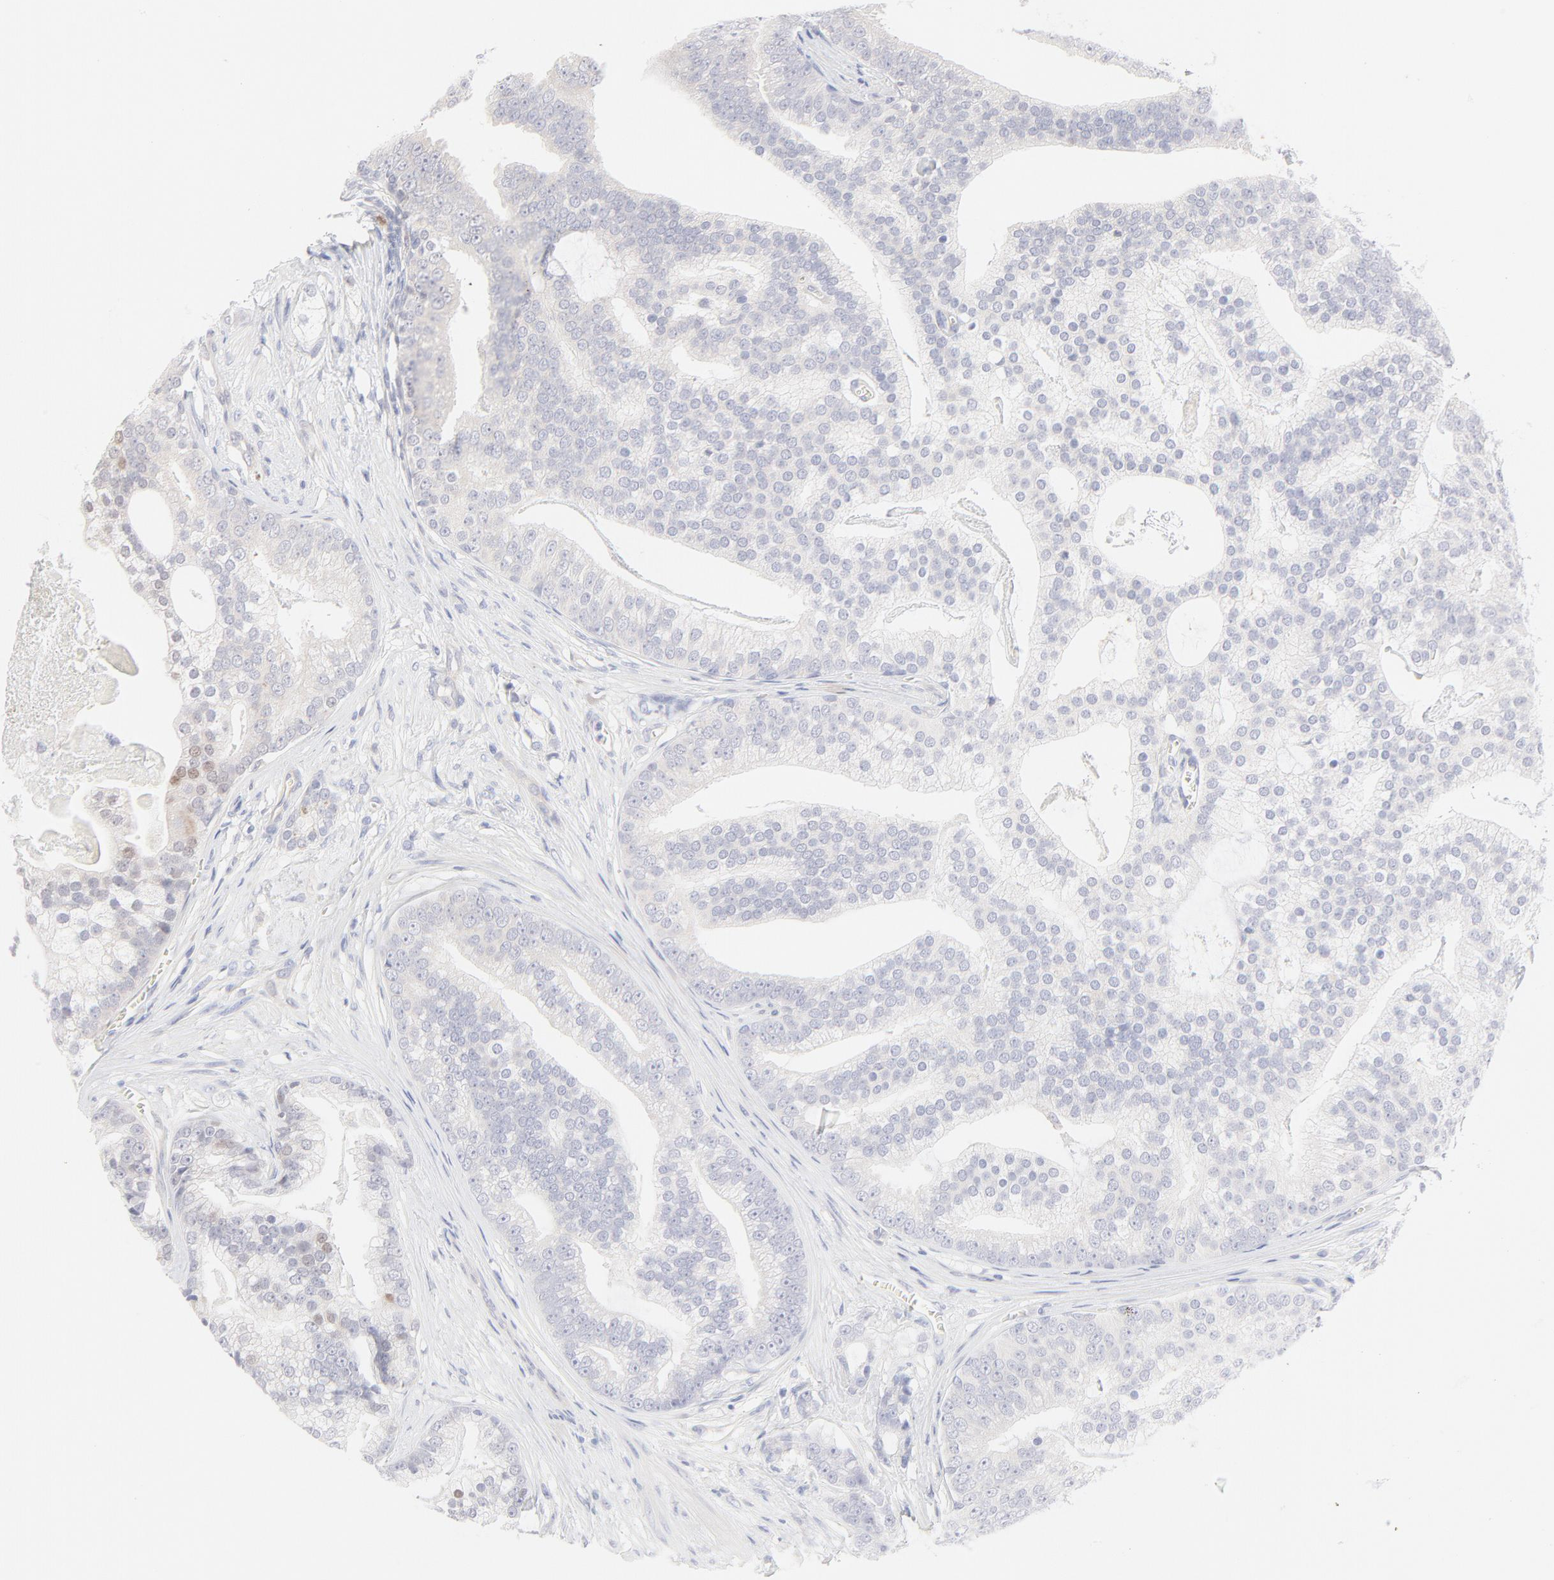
{"staining": {"intensity": "weak", "quantity": "<25%", "location": "nuclear"}, "tissue": "prostate cancer", "cell_type": "Tumor cells", "image_type": "cancer", "snomed": [{"axis": "morphology", "description": "Adenocarcinoma, Low grade"}, {"axis": "topography", "description": "Prostate"}], "caption": "Protein analysis of prostate cancer displays no significant positivity in tumor cells.", "gene": "ELF3", "patient": {"sex": "male", "age": 58}}